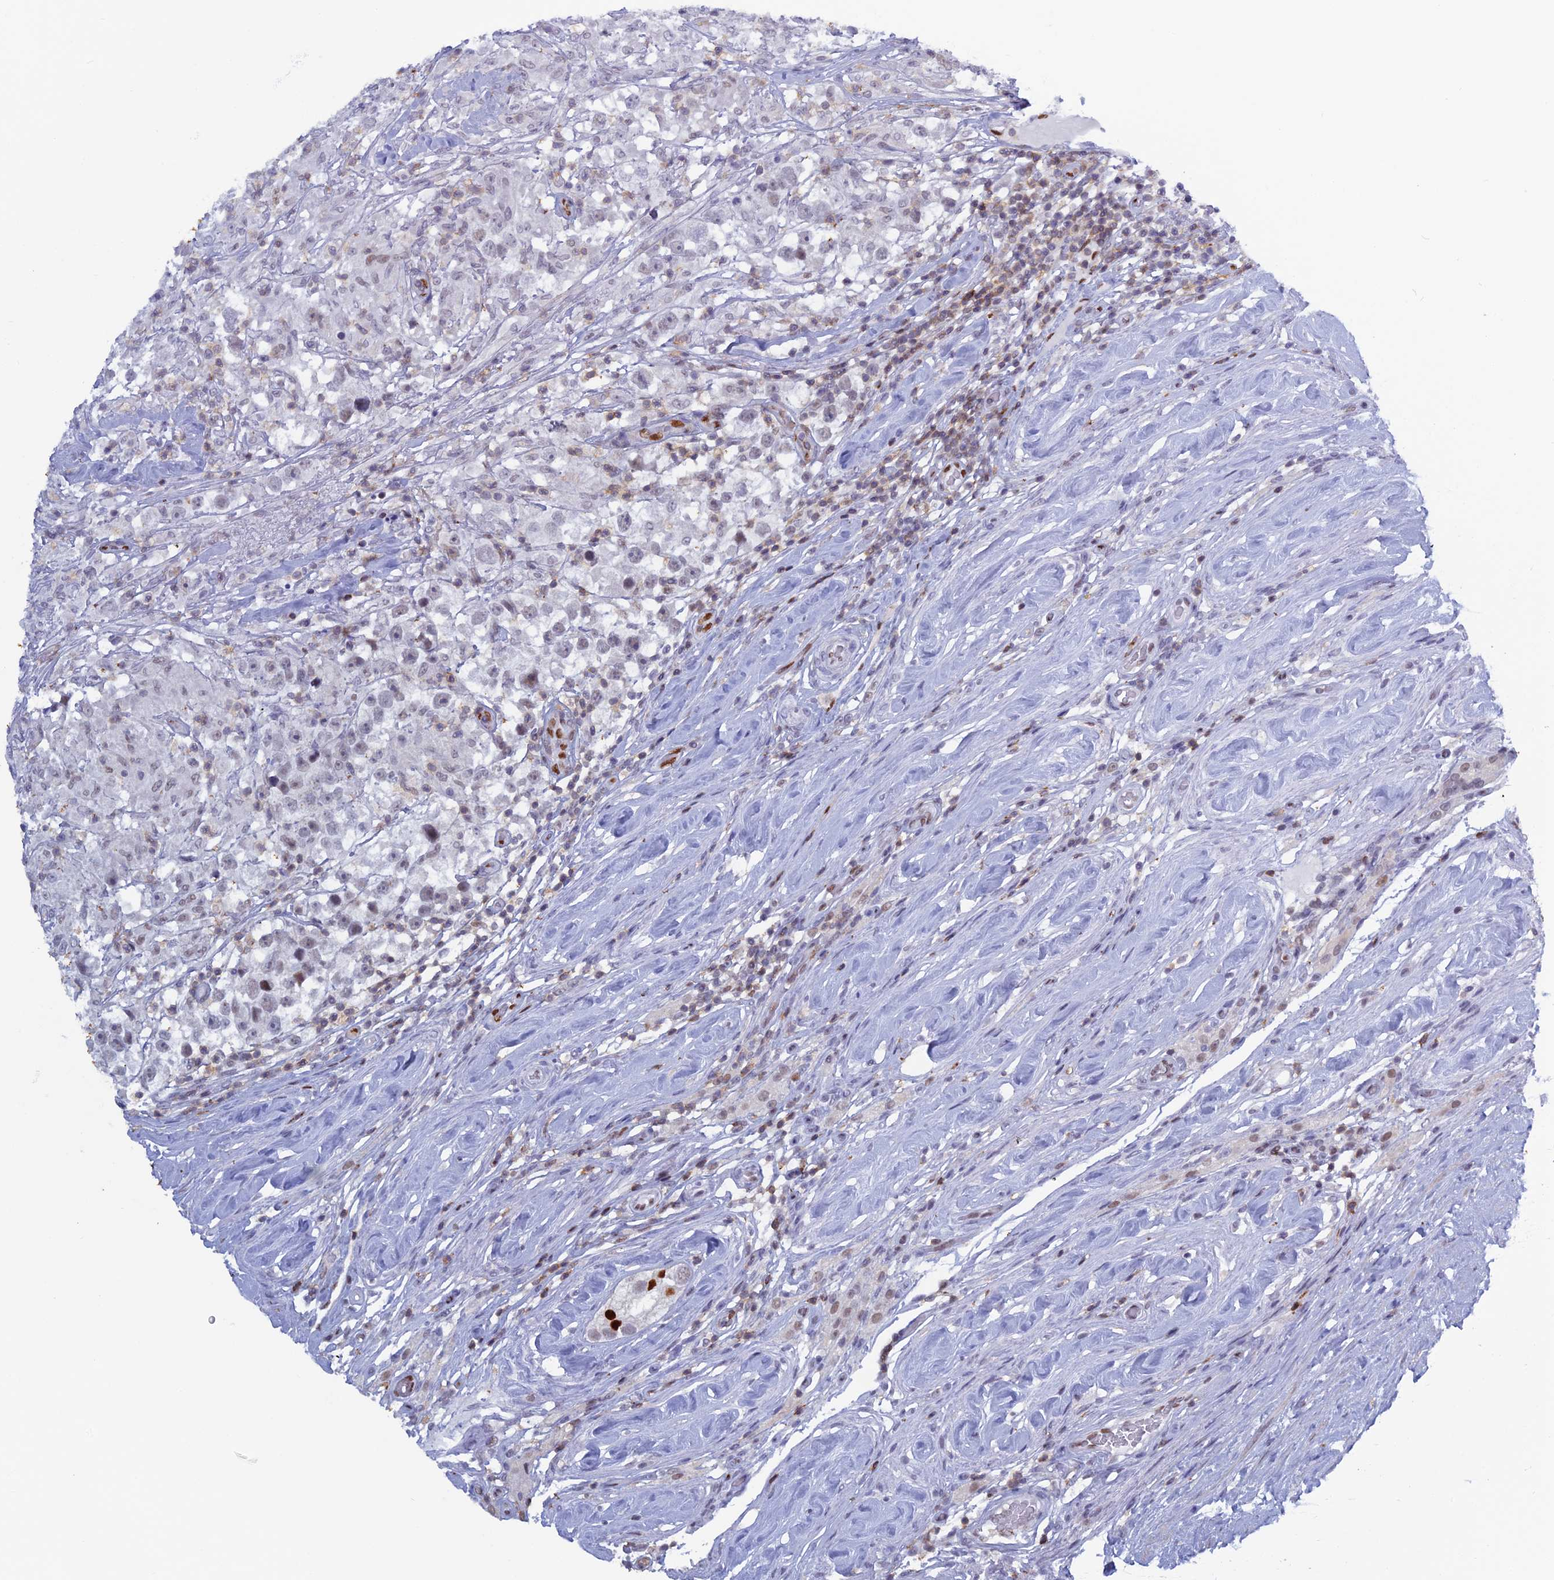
{"staining": {"intensity": "negative", "quantity": "none", "location": "none"}, "tissue": "testis cancer", "cell_type": "Tumor cells", "image_type": "cancer", "snomed": [{"axis": "morphology", "description": "Seminoma, NOS"}, {"axis": "topography", "description": "Testis"}], "caption": "Protein analysis of testis seminoma shows no significant positivity in tumor cells.", "gene": "NOL4L", "patient": {"sex": "male", "age": 46}}